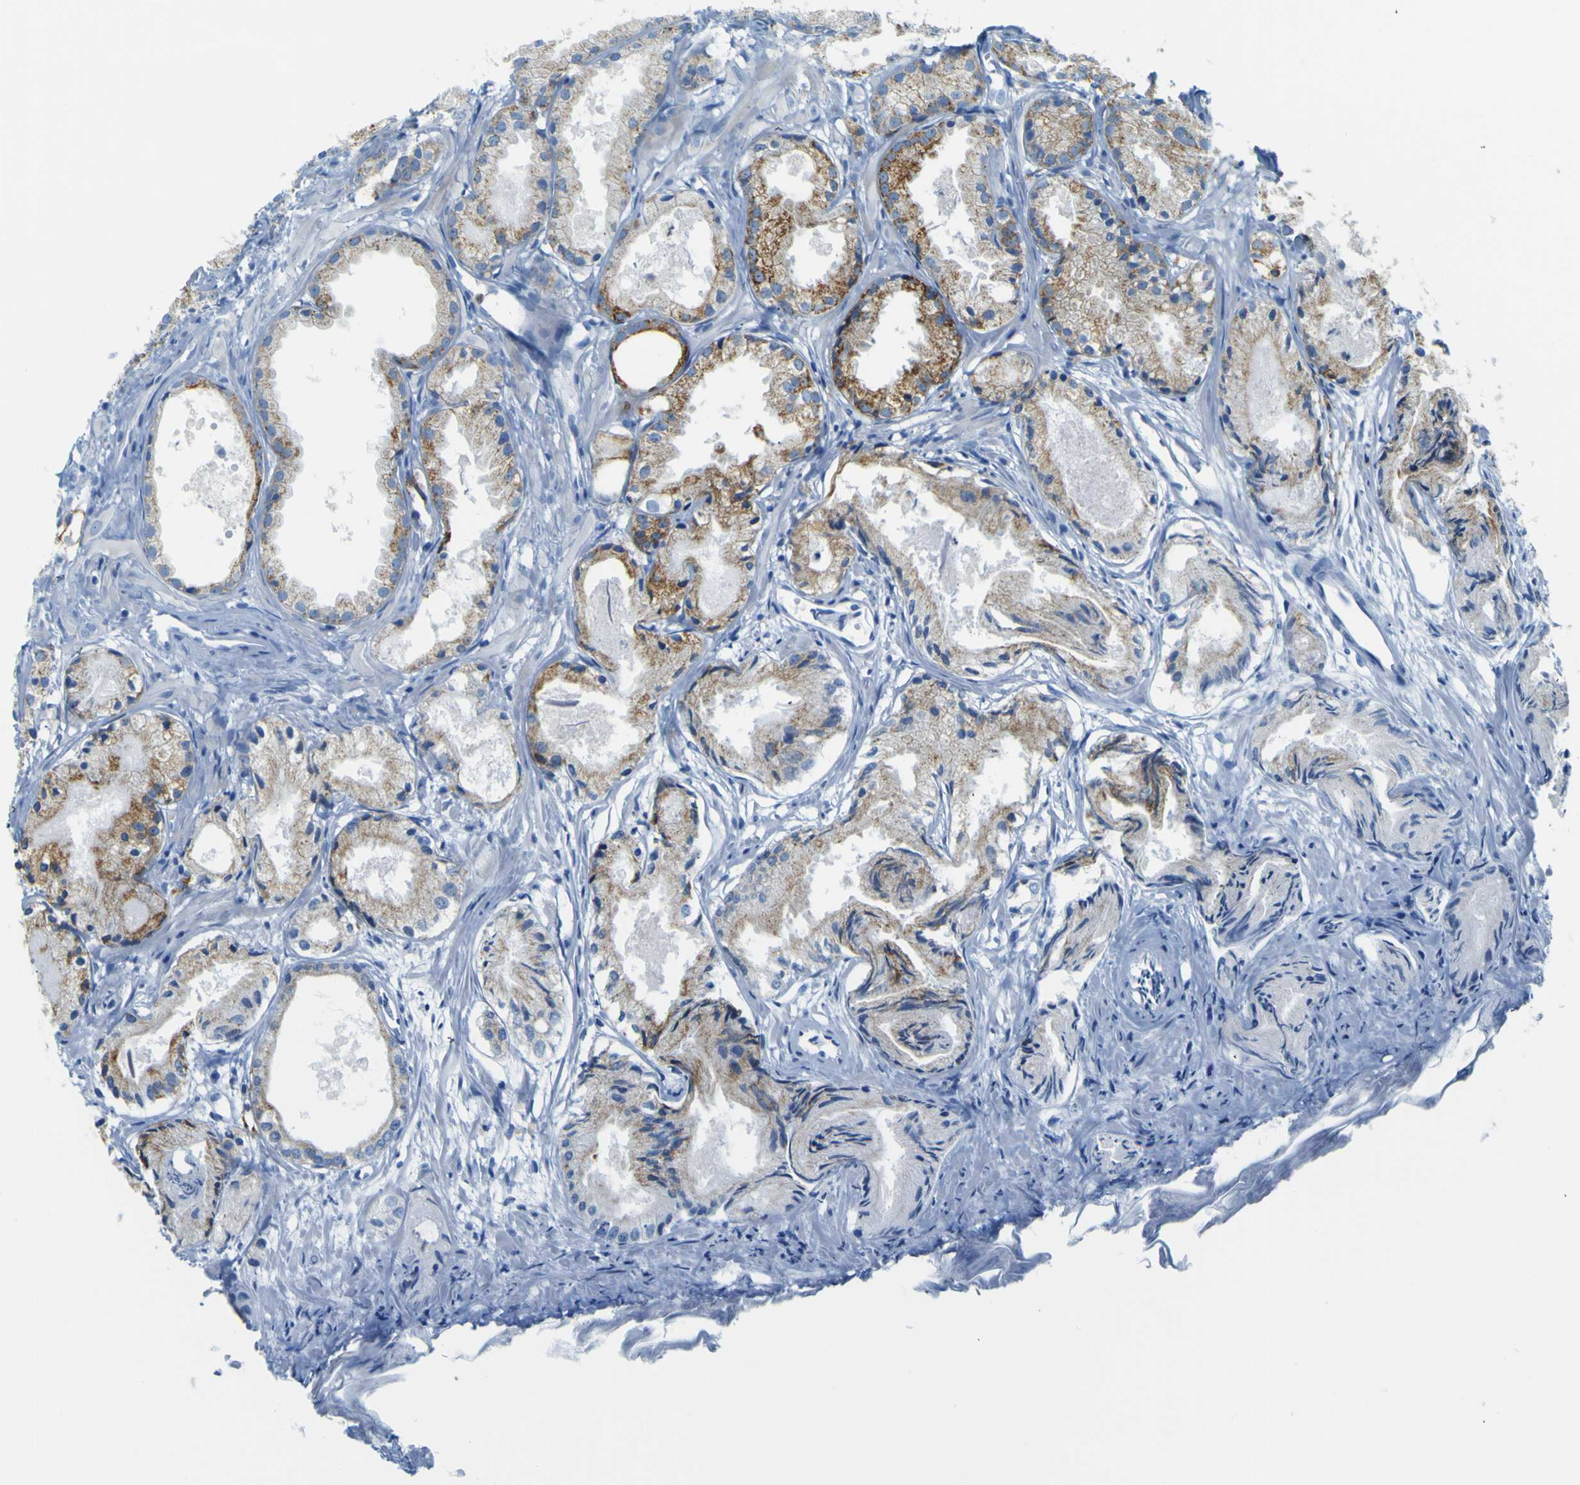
{"staining": {"intensity": "moderate", "quantity": ">75%", "location": "cytoplasmic/membranous"}, "tissue": "prostate cancer", "cell_type": "Tumor cells", "image_type": "cancer", "snomed": [{"axis": "morphology", "description": "Adenocarcinoma, Low grade"}, {"axis": "topography", "description": "Prostate"}], "caption": "Immunohistochemical staining of prostate cancer (low-grade adenocarcinoma) exhibits medium levels of moderate cytoplasmic/membranous staining in approximately >75% of tumor cells.", "gene": "ACSL1", "patient": {"sex": "male", "age": 72}}